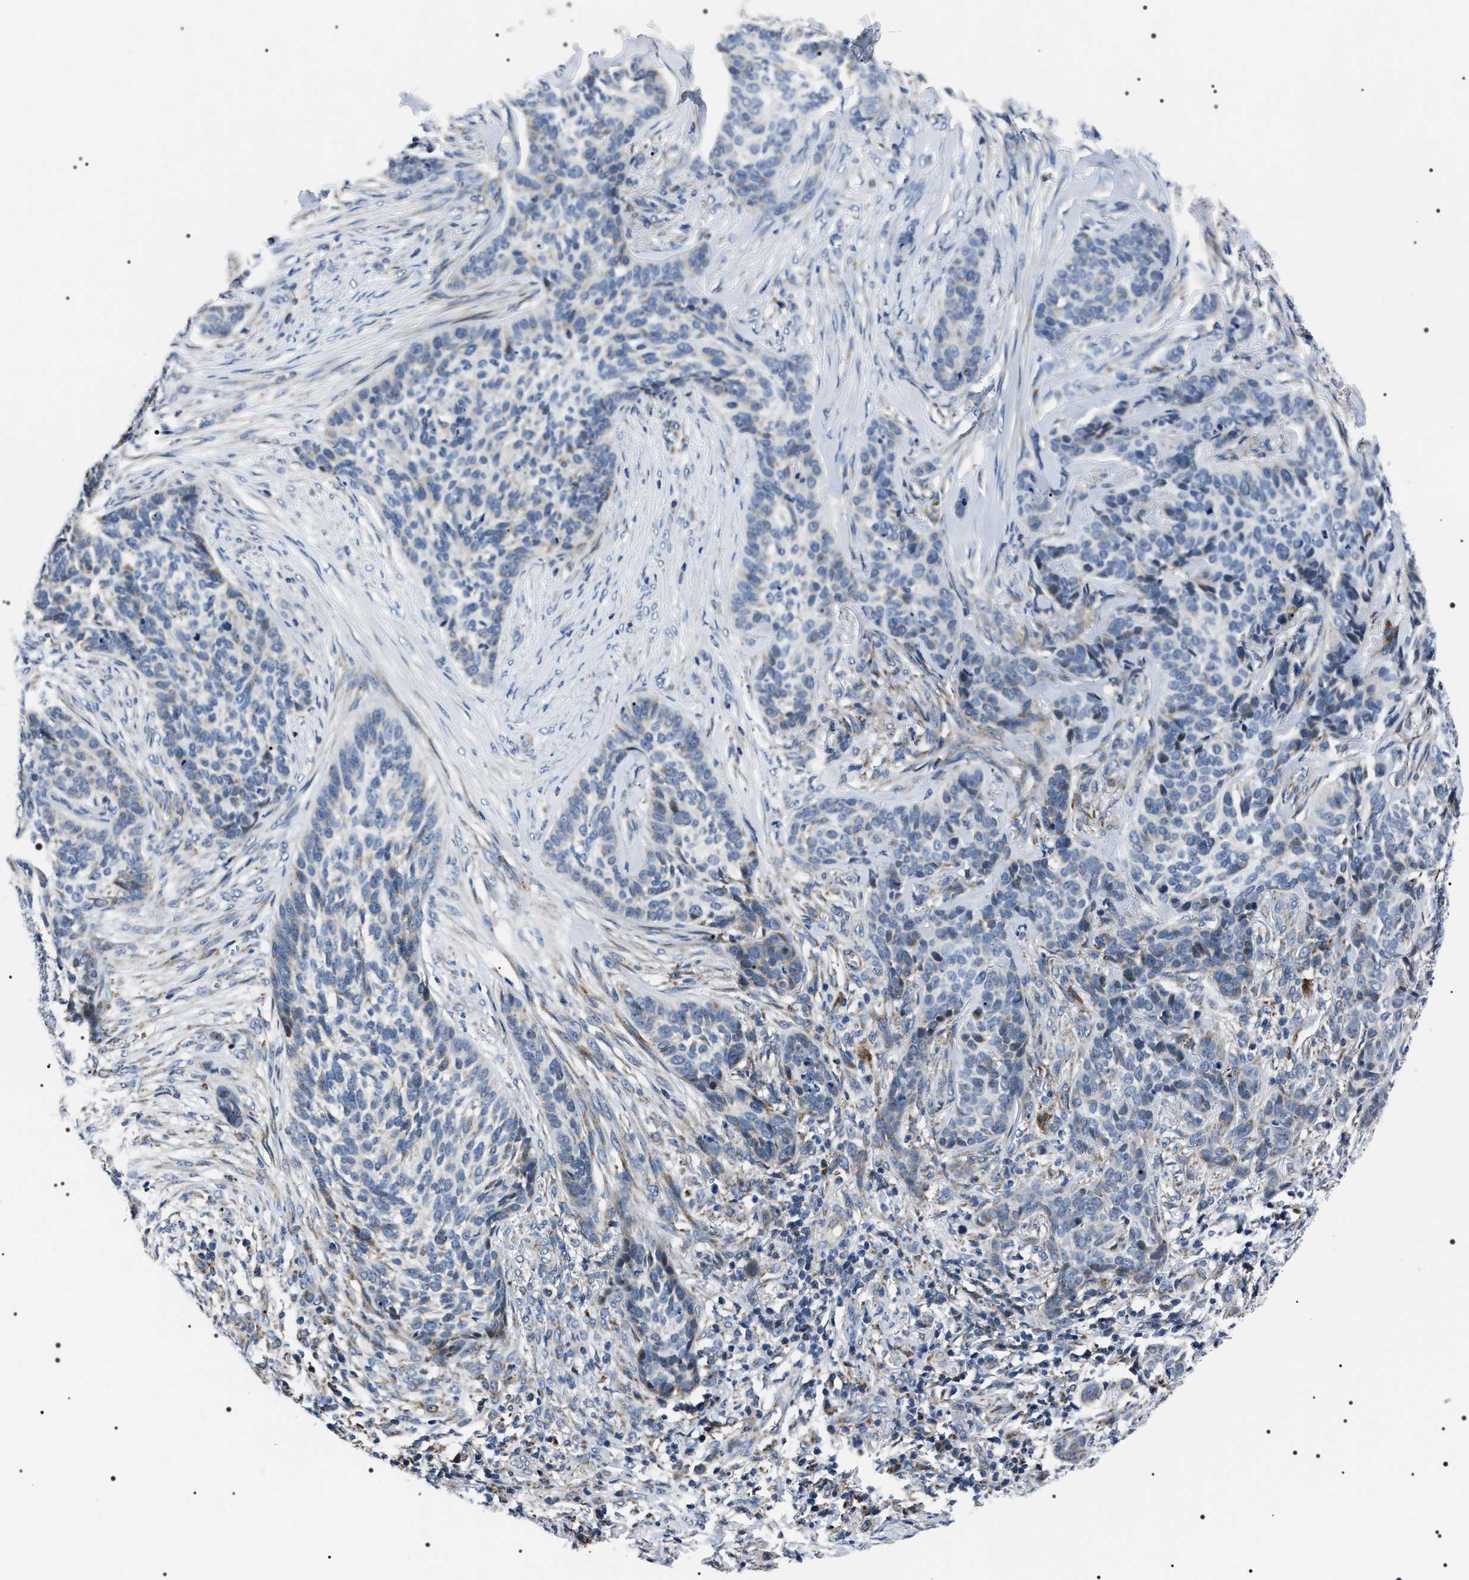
{"staining": {"intensity": "weak", "quantity": "<25%", "location": "cytoplasmic/membranous"}, "tissue": "skin cancer", "cell_type": "Tumor cells", "image_type": "cancer", "snomed": [{"axis": "morphology", "description": "Basal cell carcinoma"}, {"axis": "topography", "description": "Skin"}], "caption": "IHC micrograph of skin basal cell carcinoma stained for a protein (brown), which reveals no positivity in tumor cells.", "gene": "NTMT1", "patient": {"sex": "male", "age": 85}}